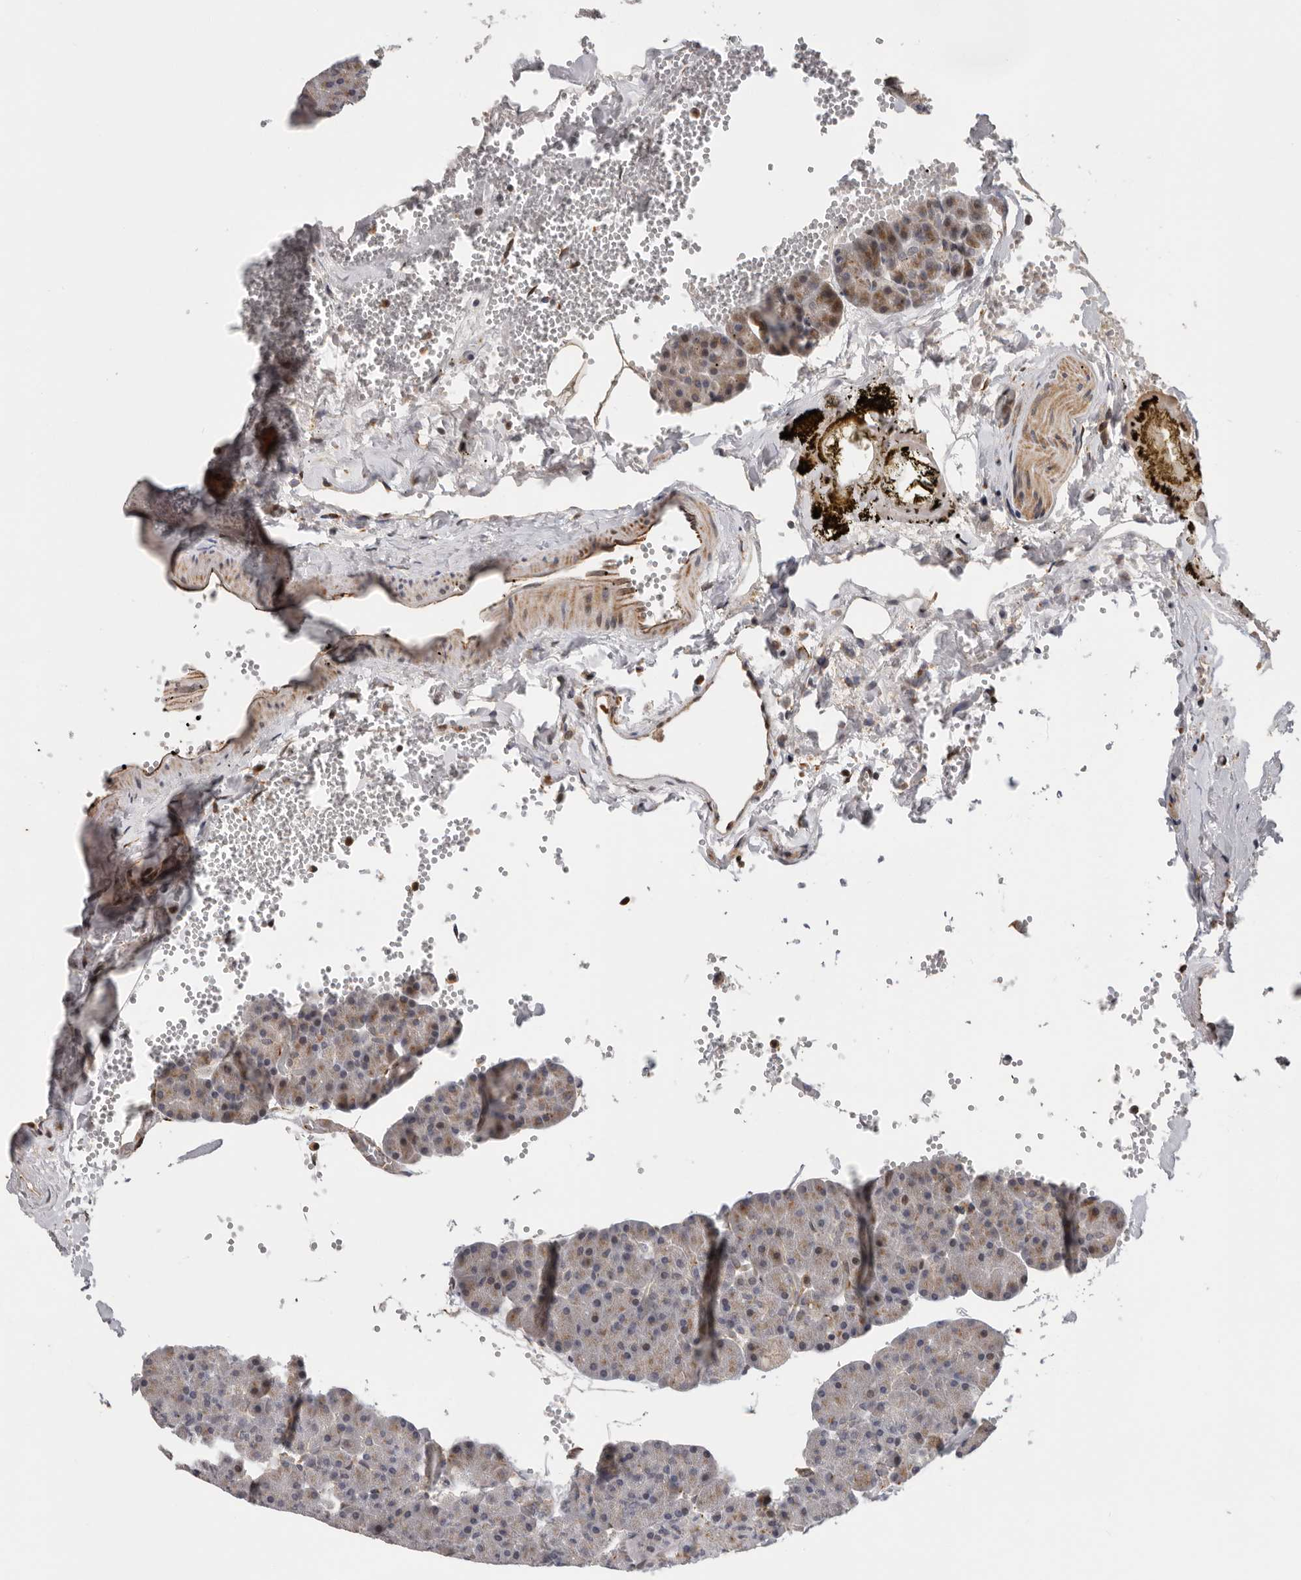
{"staining": {"intensity": "moderate", "quantity": "25%-75%", "location": "cytoplasmic/membranous"}, "tissue": "pancreas", "cell_type": "Exocrine glandular cells", "image_type": "normal", "snomed": [{"axis": "morphology", "description": "Normal tissue, NOS"}, {"axis": "morphology", "description": "Carcinoid, malignant, NOS"}, {"axis": "topography", "description": "Pancreas"}], "caption": "Immunohistochemical staining of benign human pancreas displays medium levels of moderate cytoplasmic/membranous staining in about 25%-75% of exocrine glandular cells. The protein of interest is shown in brown color, while the nuclei are stained blue.", "gene": "RNF157", "patient": {"sex": "female", "age": 35}}